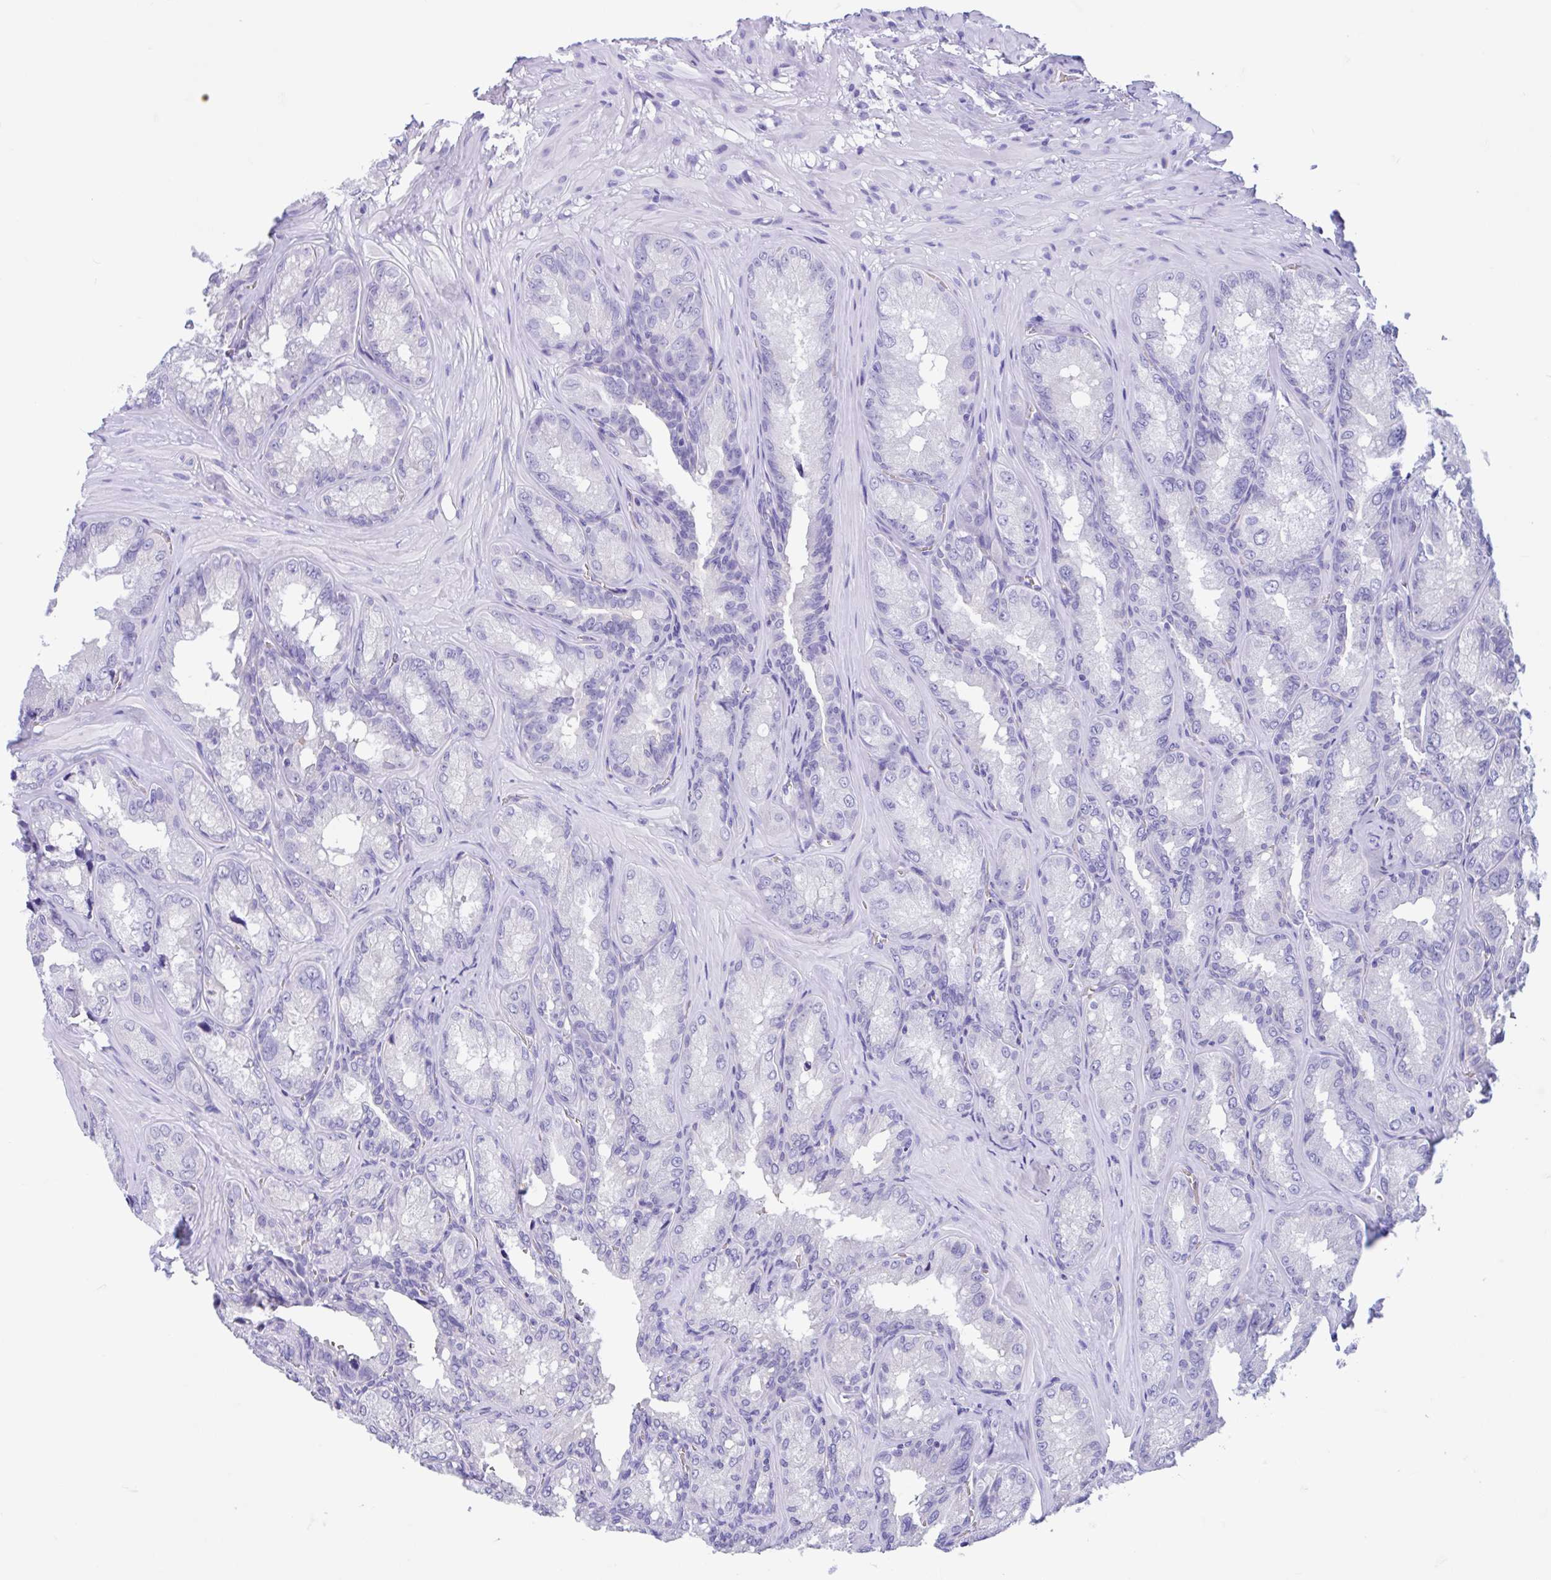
{"staining": {"intensity": "negative", "quantity": "none", "location": "none"}, "tissue": "seminal vesicle", "cell_type": "Glandular cells", "image_type": "normal", "snomed": [{"axis": "morphology", "description": "Normal tissue, NOS"}, {"axis": "topography", "description": "Seminal veicle"}], "caption": "A high-resolution histopathology image shows IHC staining of benign seminal vesicle, which displays no significant expression in glandular cells.", "gene": "TMEM79", "patient": {"sex": "male", "age": 47}}